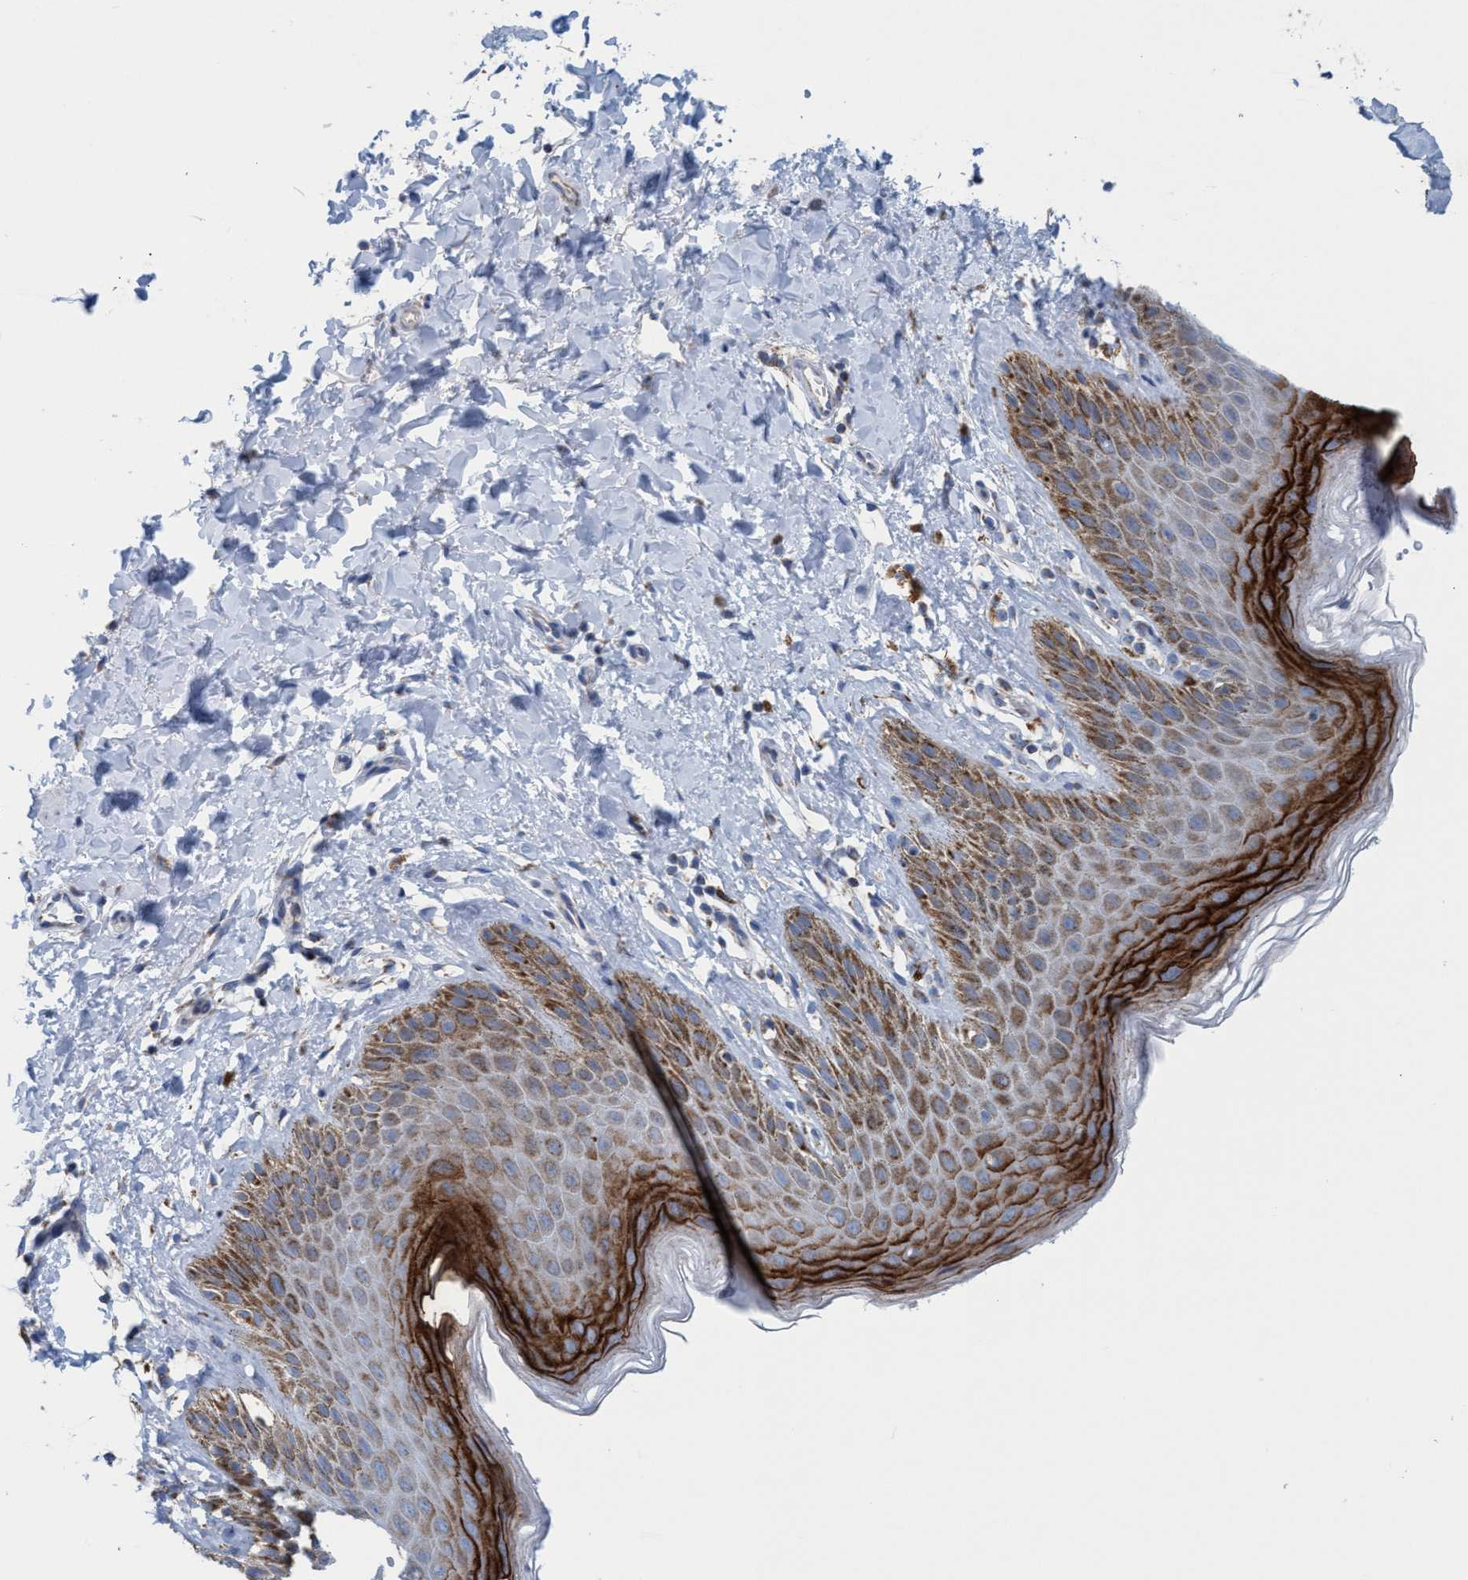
{"staining": {"intensity": "strong", "quantity": "<25%", "location": "cytoplasmic/membranous"}, "tissue": "skin", "cell_type": "Epidermal cells", "image_type": "normal", "snomed": [{"axis": "morphology", "description": "Normal tissue, NOS"}, {"axis": "topography", "description": "Anal"}, {"axis": "topography", "description": "Peripheral nerve tissue"}], "caption": "Normal skin reveals strong cytoplasmic/membranous expression in approximately <25% of epidermal cells, visualized by immunohistochemistry.", "gene": "GGA3", "patient": {"sex": "male", "age": 44}}